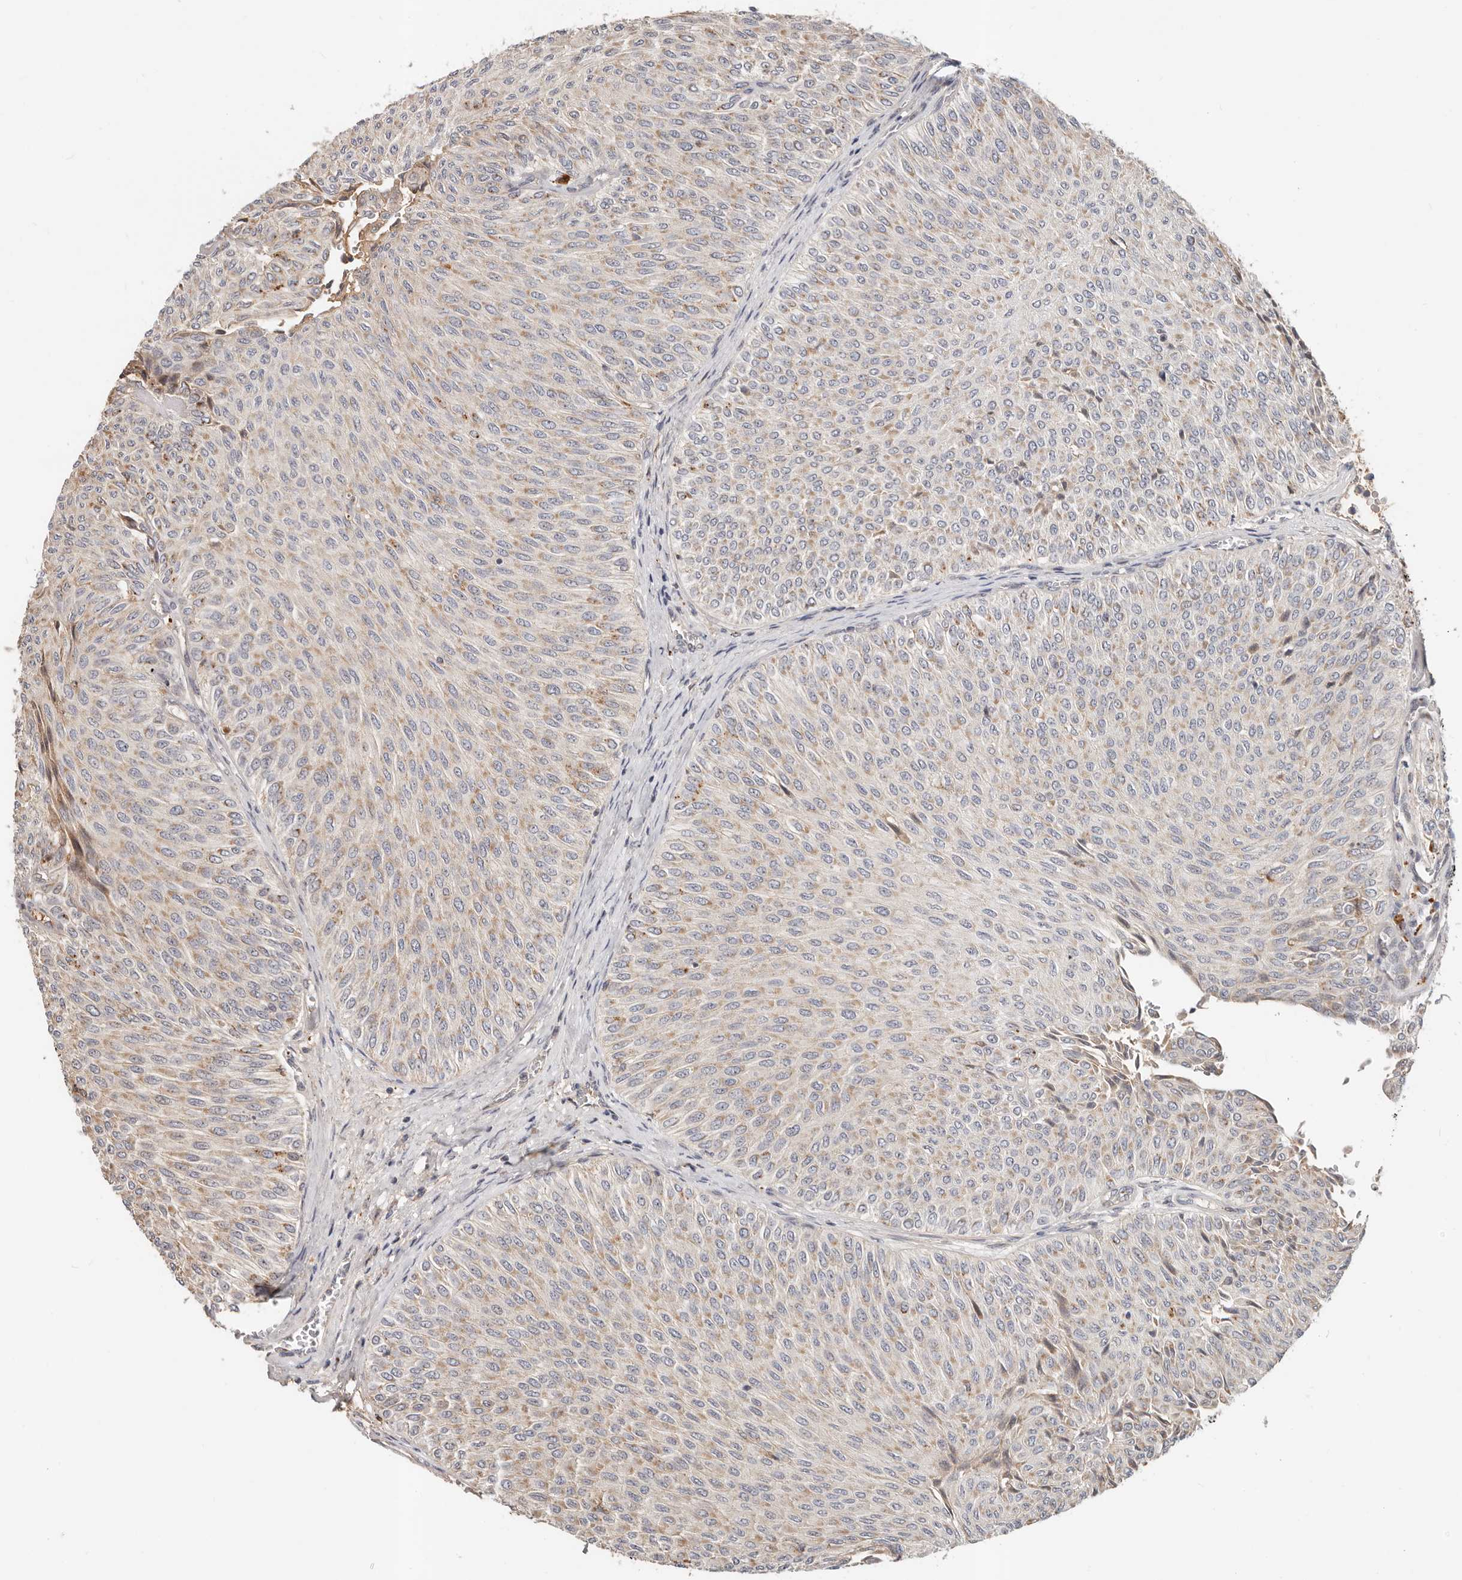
{"staining": {"intensity": "weak", "quantity": "25%-75%", "location": "cytoplasmic/membranous"}, "tissue": "urothelial cancer", "cell_type": "Tumor cells", "image_type": "cancer", "snomed": [{"axis": "morphology", "description": "Urothelial carcinoma, Low grade"}, {"axis": "topography", "description": "Urinary bladder"}], "caption": "High-magnification brightfield microscopy of urothelial cancer stained with DAB (3,3'-diaminobenzidine) (brown) and counterstained with hematoxylin (blue). tumor cells exhibit weak cytoplasmic/membranous positivity is appreciated in about25%-75% of cells.", "gene": "ZRANB1", "patient": {"sex": "male", "age": 78}}